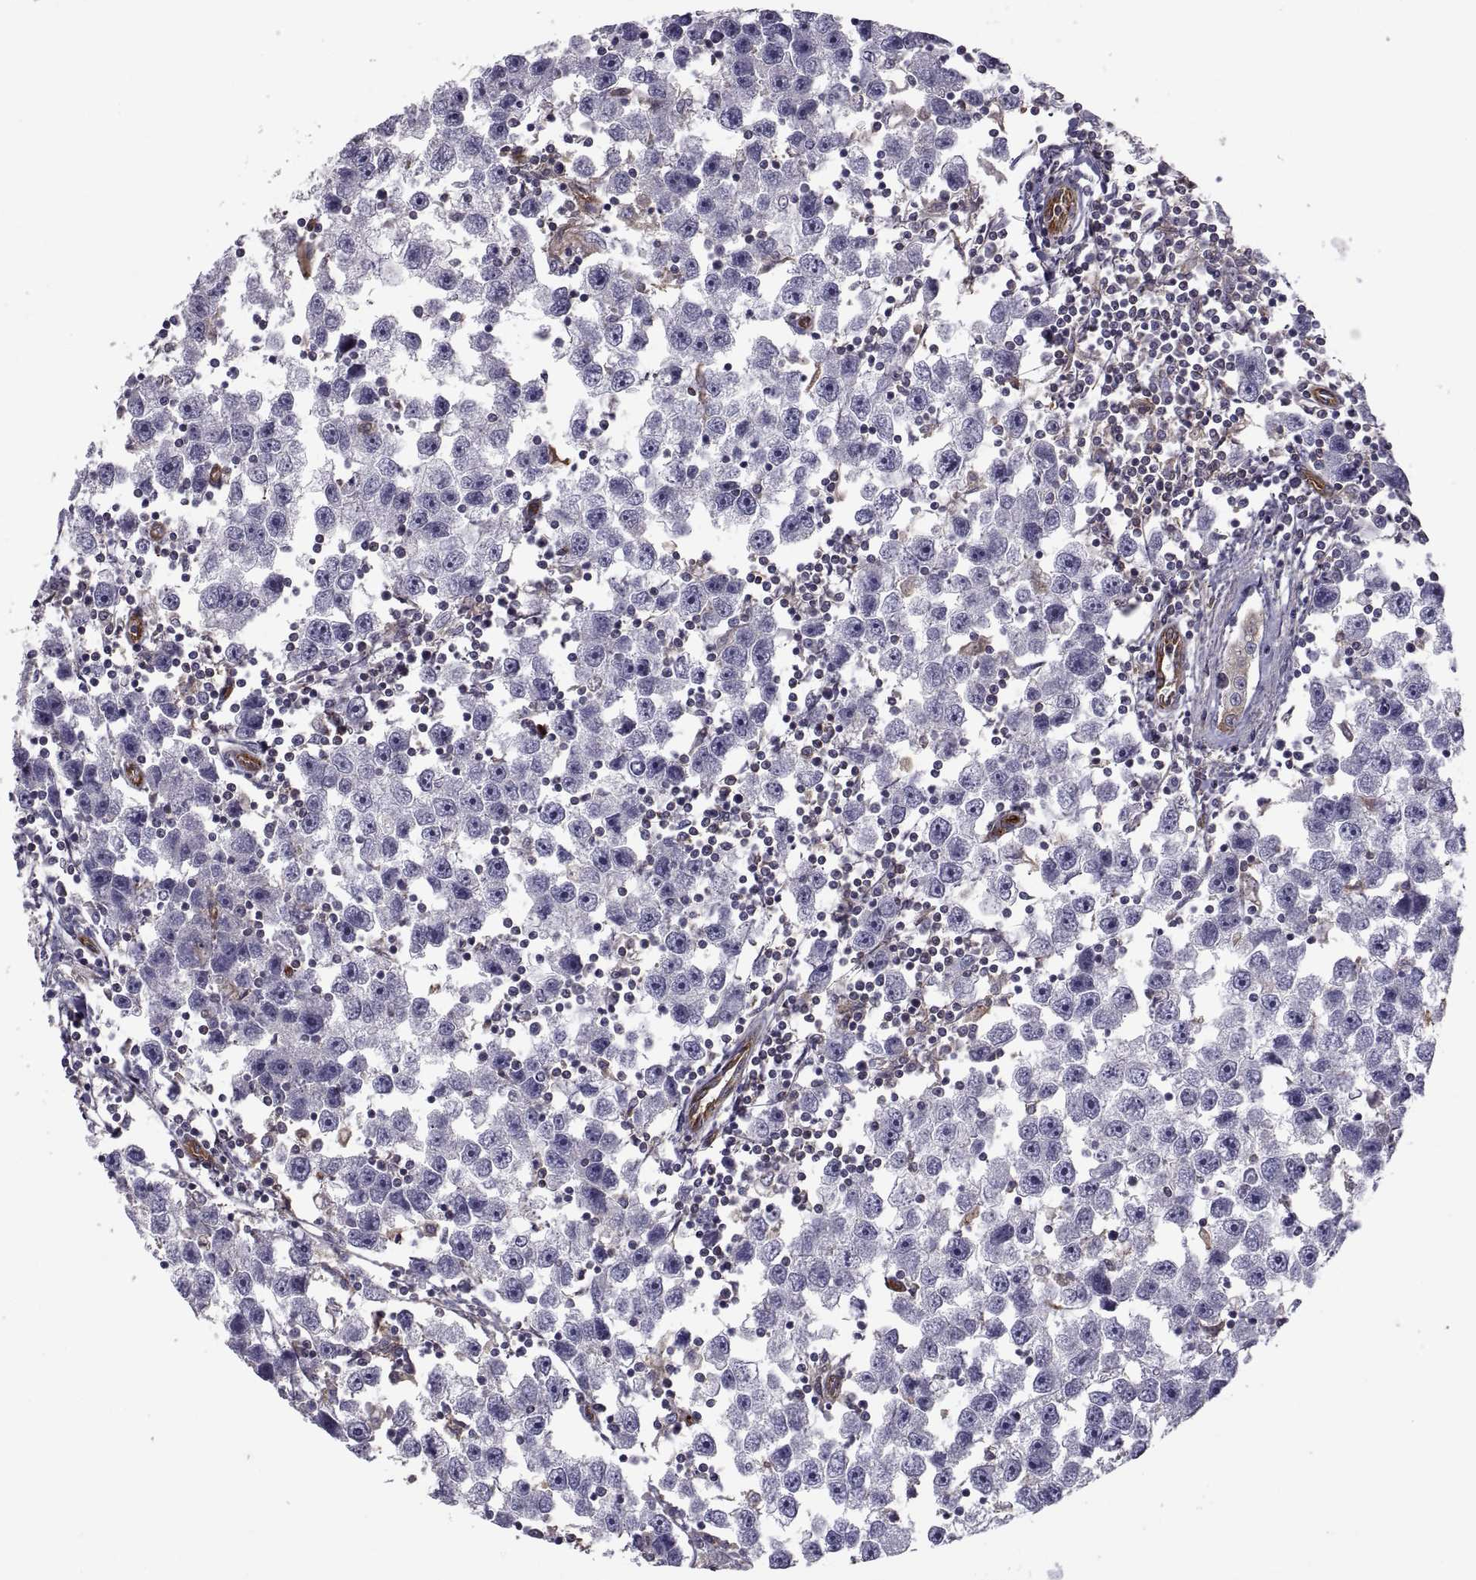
{"staining": {"intensity": "negative", "quantity": "none", "location": "none"}, "tissue": "testis cancer", "cell_type": "Tumor cells", "image_type": "cancer", "snomed": [{"axis": "morphology", "description": "Seminoma, NOS"}, {"axis": "topography", "description": "Testis"}], "caption": "Seminoma (testis) was stained to show a protein in brown. There is no significant expression in tumor cells. Nuclei are stained in blue.", "gene": "MYH9", "patient": {"sex": "male", "age": 30}}